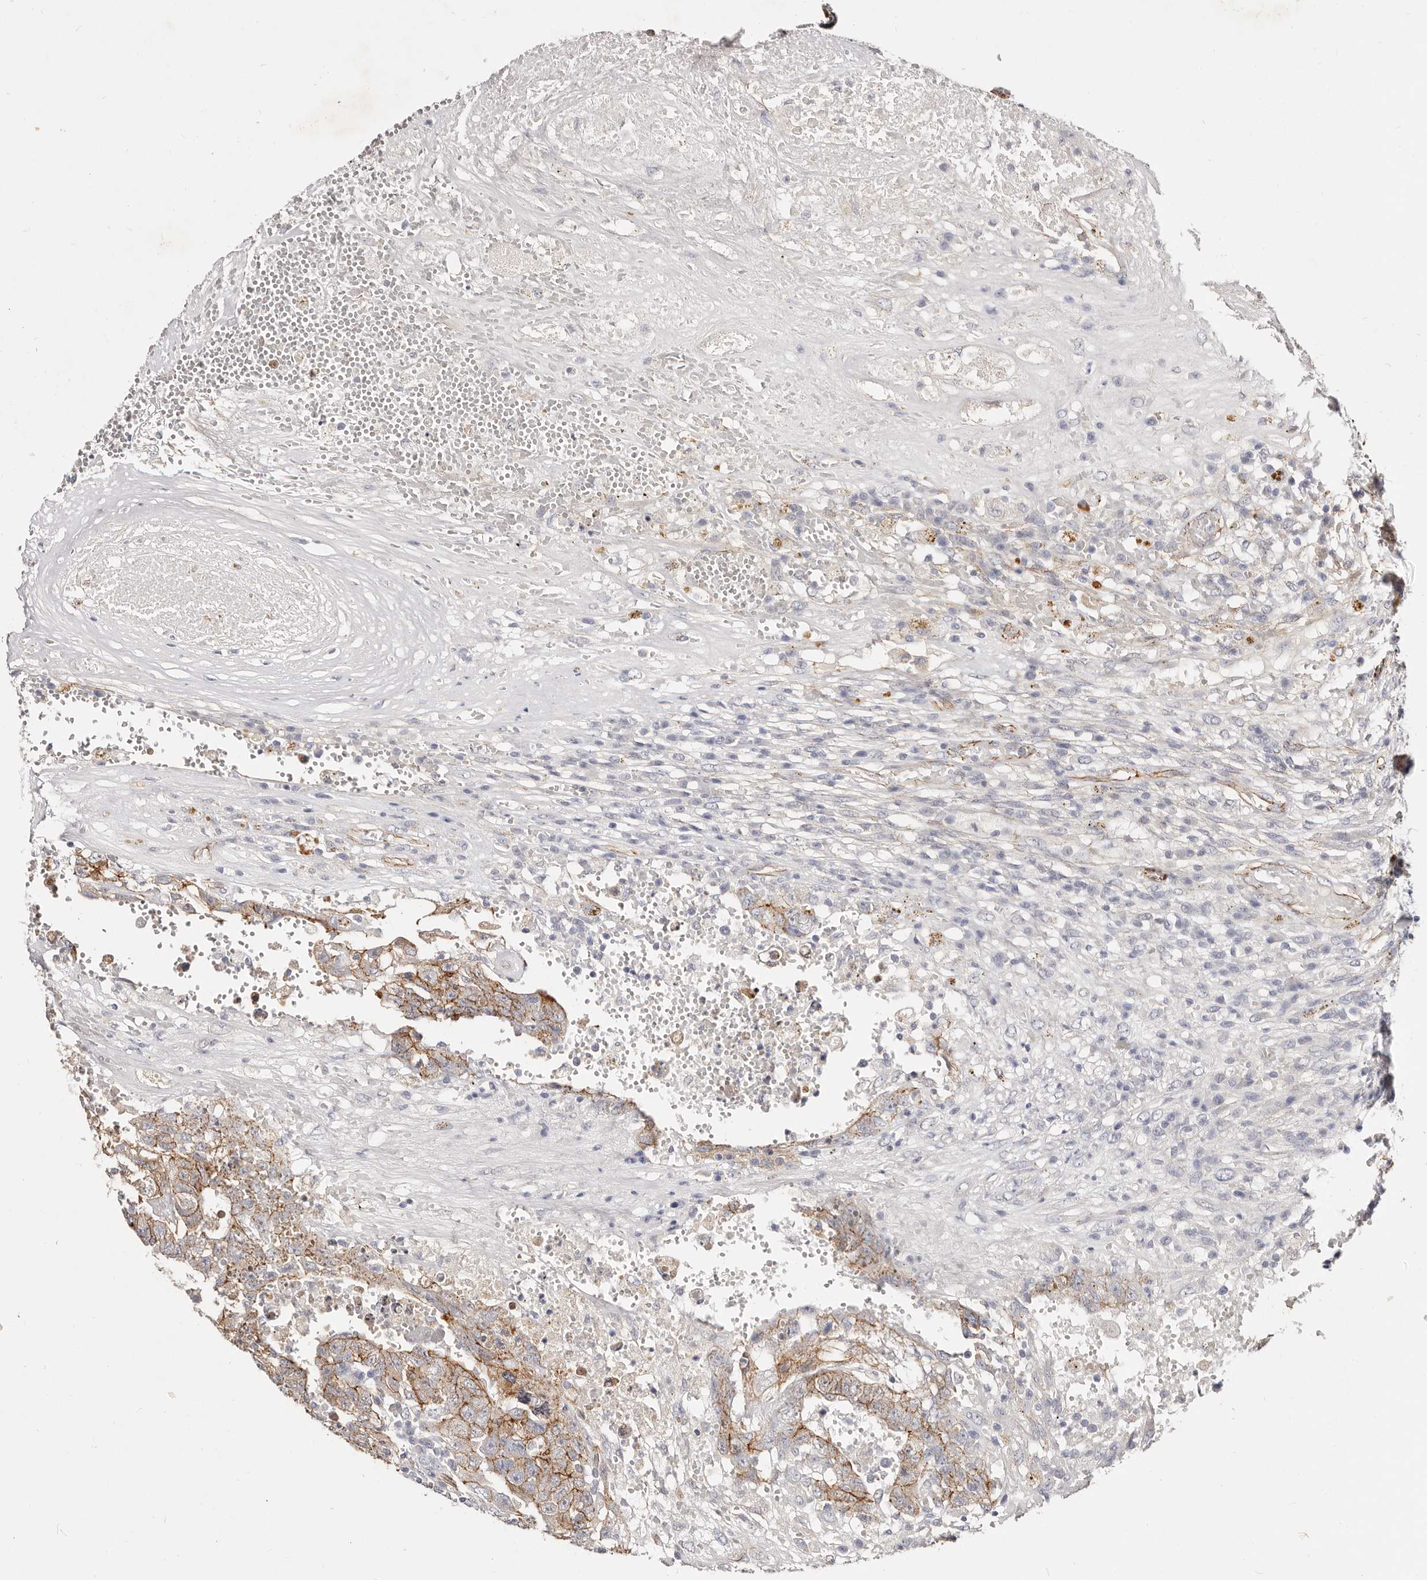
{"staining": {"intensity": "moderate", "quantity": ">75%", "location": "cytoplasmic/membranous"}, "tissue": "testis cancer", "cell_type": "Tumor cells", "image_type": "cancer", "snomed": [{"axis": "morphology", "description": "Carcinoma, Embryonal, NOS"}, {"axis": "topography", "description": "Testis"}], "caption": "Immunohistochemistry histopathology image of human testis embryonal carcinoma stained for a protein (brown), which demonstrates medium levels of moderate cytoplasmic/membranous positivity in approximately >75% of tumor cells.", "gene": "CTNNB1", "patient": {"sex": "male", "age": 26}}